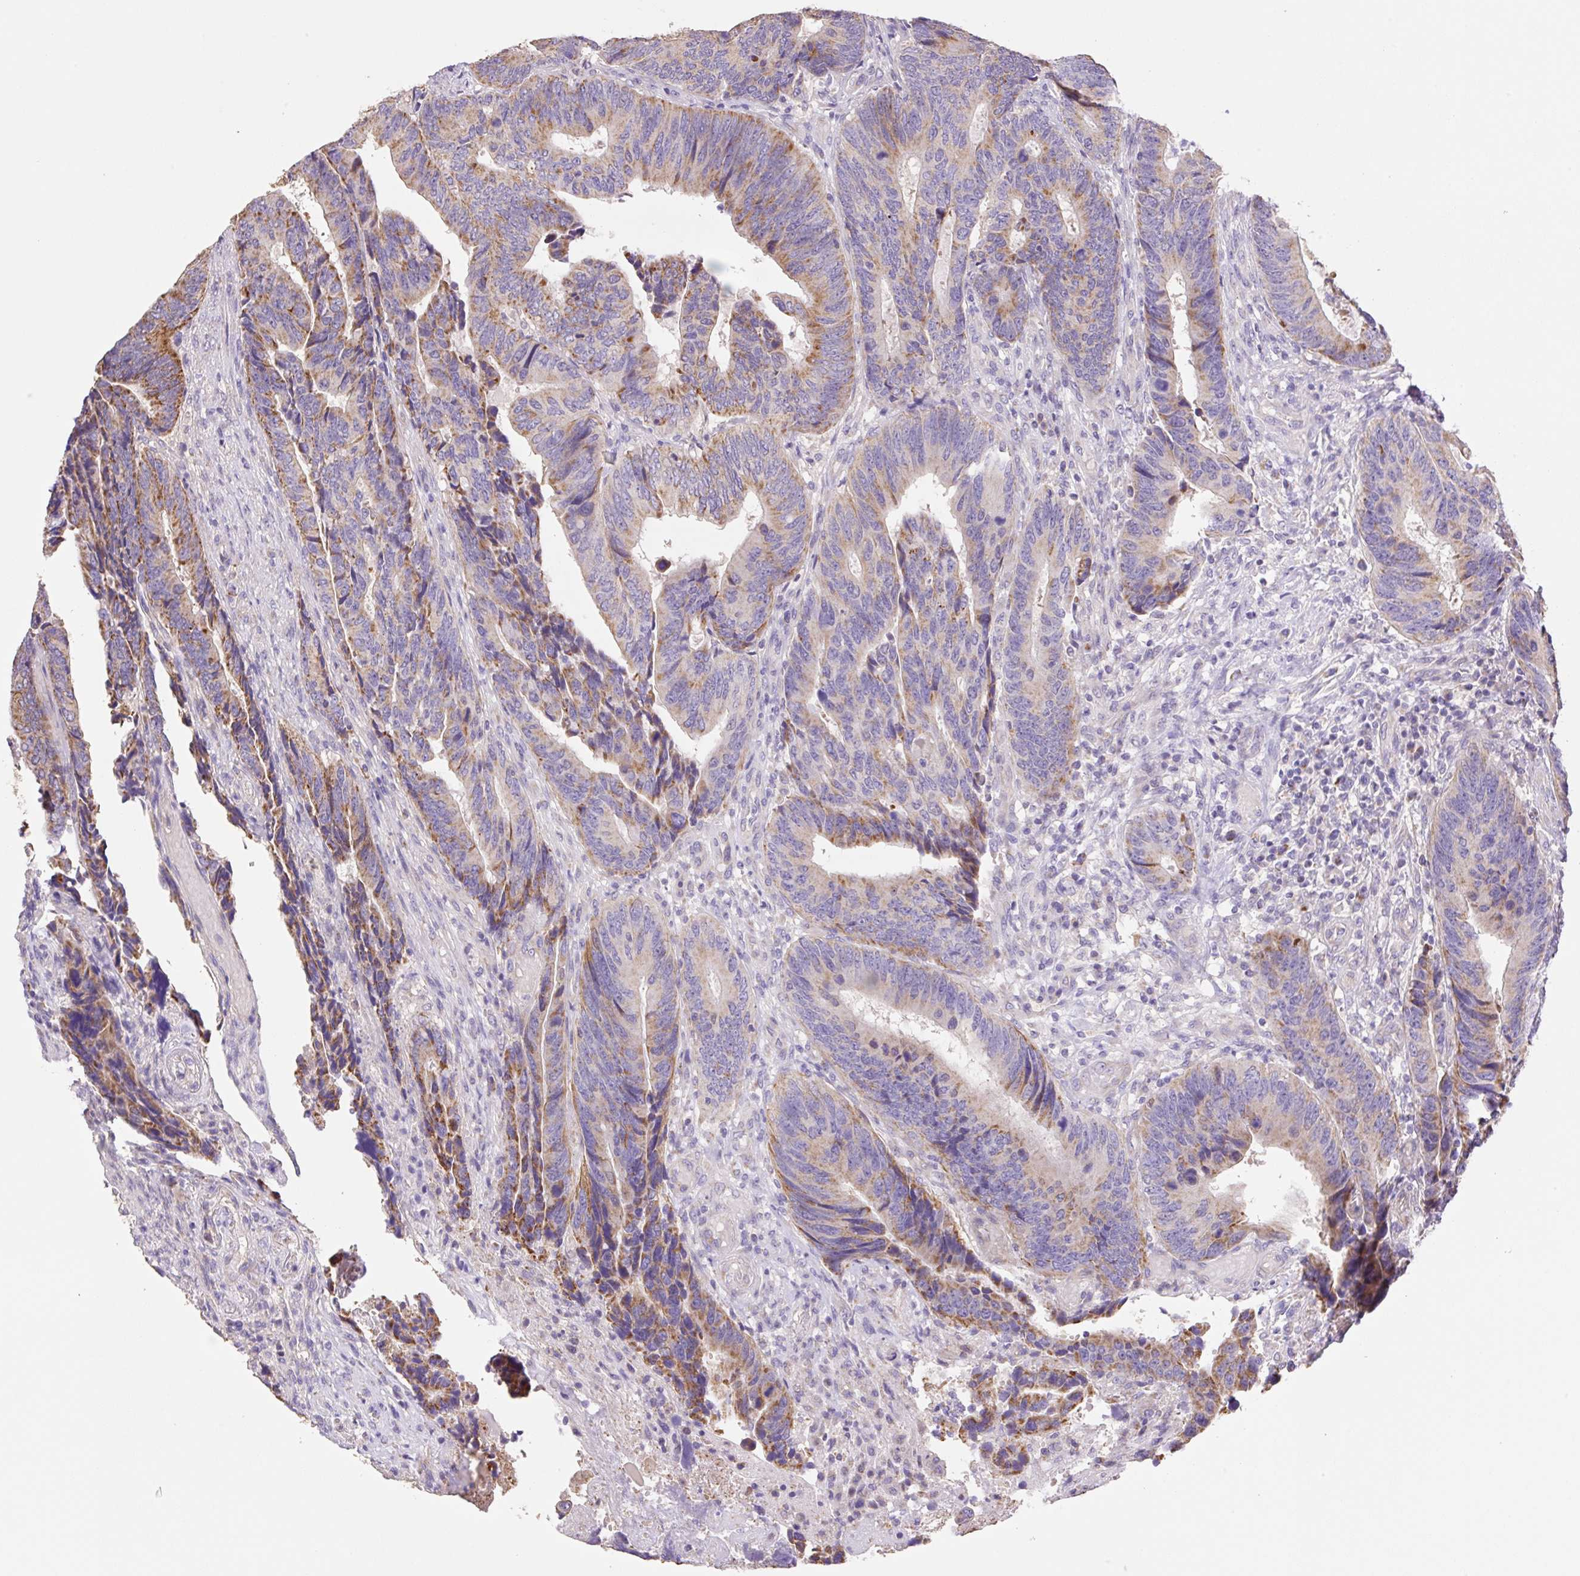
{"staining": {"intensity": "moderate", "quantity": ">75%", "location": "cytoplasmic/membranous"}, "tissue": "colorectal cancer", "cell_type": "Tumor cells", "image_type": "cancer", "snomed": [{"axis": "morphology", "description": "Adenocarcinoma, NOS"}, {"axis": "topography", "description": "Colon"}], "caption": "This photomicrograph displays immunohistochemistry staining of human adenocarcinoma (colorectal), with medium moderate cytoplasmic/membranous positivity in approximately >75% of tumor cells.", "gene": "COPZ2", "patient": {"sex": "male", "age": 87}}